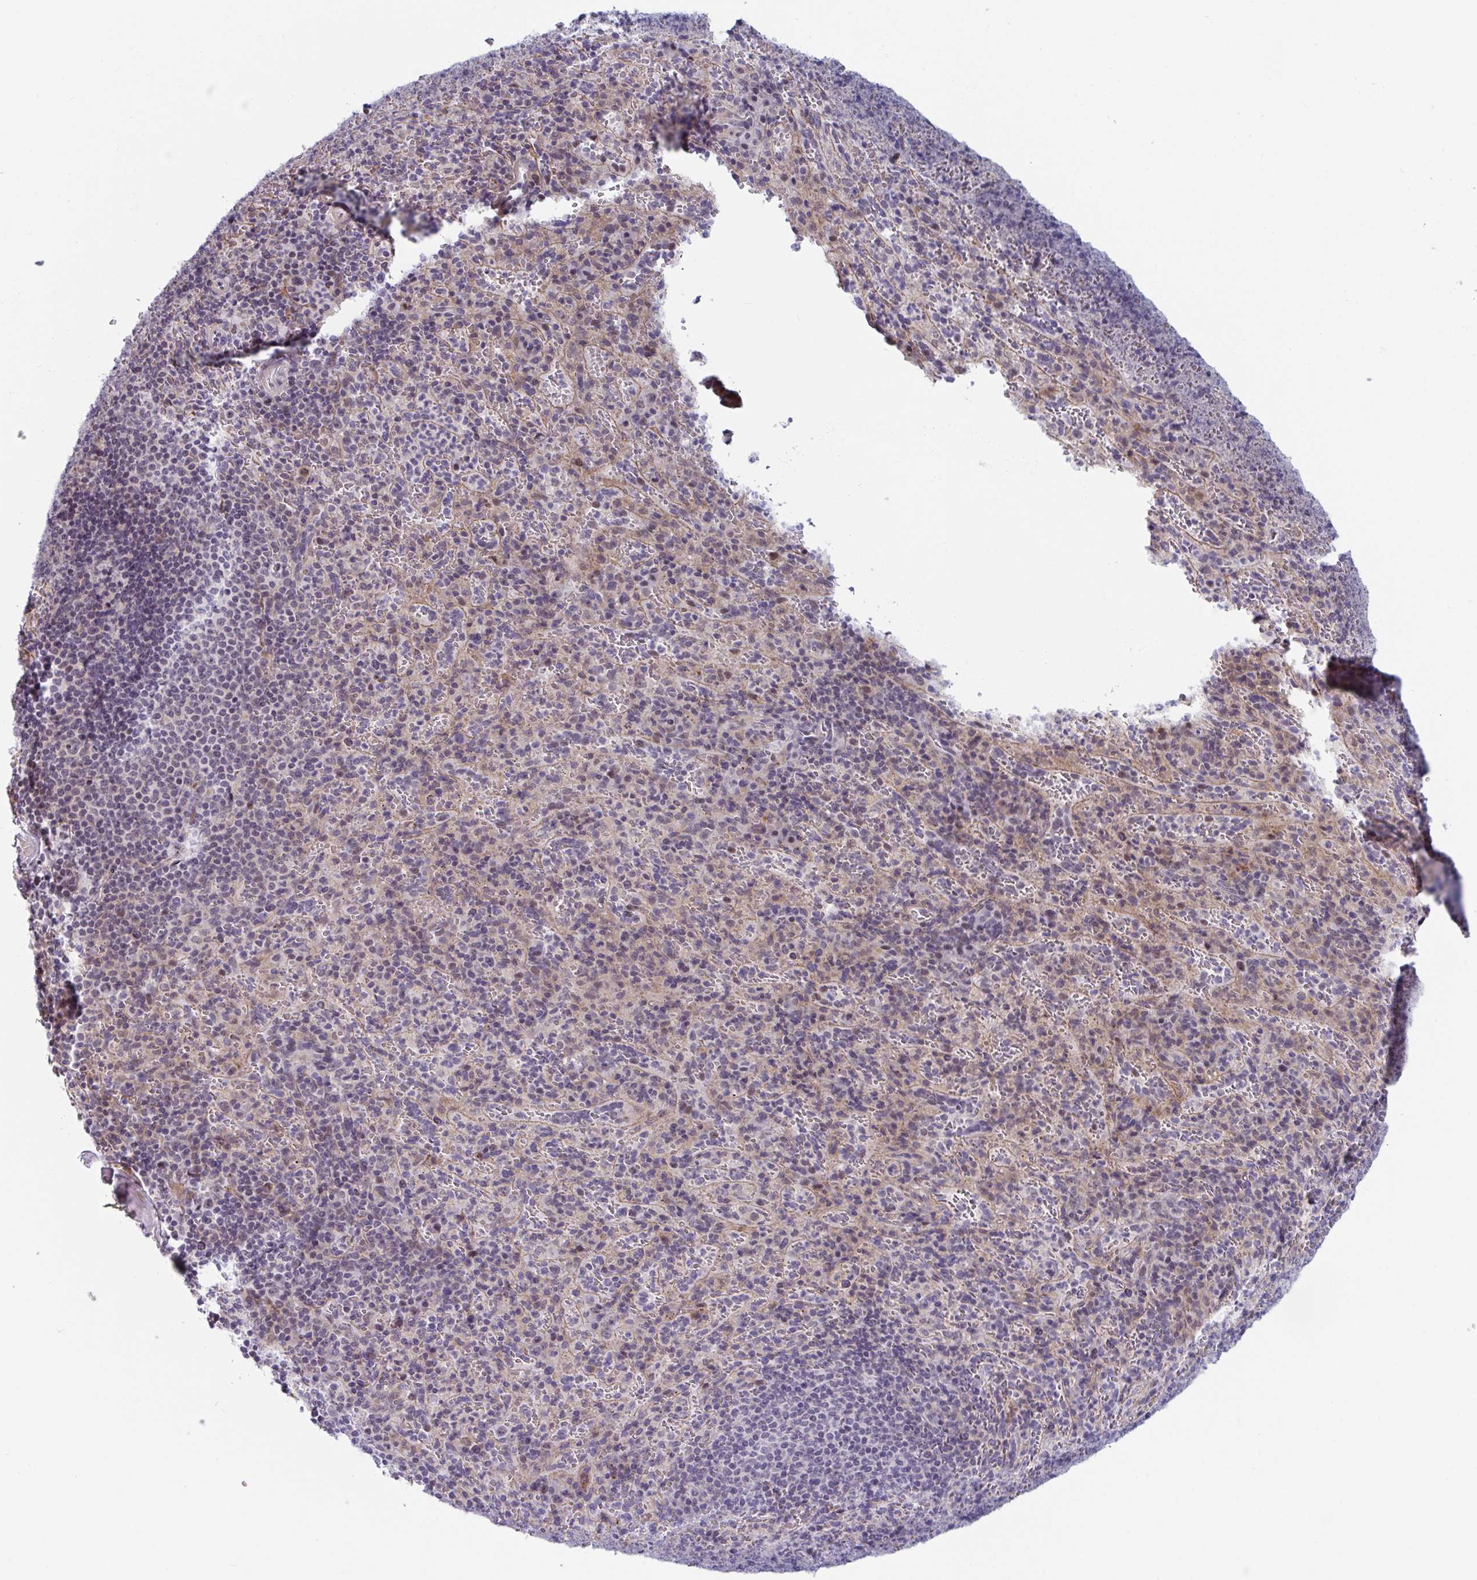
{"staining": {"intensity": "negative", "quantity": "none", "location": "none"}, "tissue": "spleen", "cell_type": "Cells in red pulp", "image_type": "normal", "snomed": [{"axis": "morphology", "description": "Normal tissue, NOS"}, {"axis": "topography", "description": "Spleen"}], "caption": "This is a photomicrograph of immunohistochemistry (IHC) staining of benign spleen, which shows no expression in cells in red pulp.", "gene": "WDR72", "patient": {"sex": "male", "age": 57}}